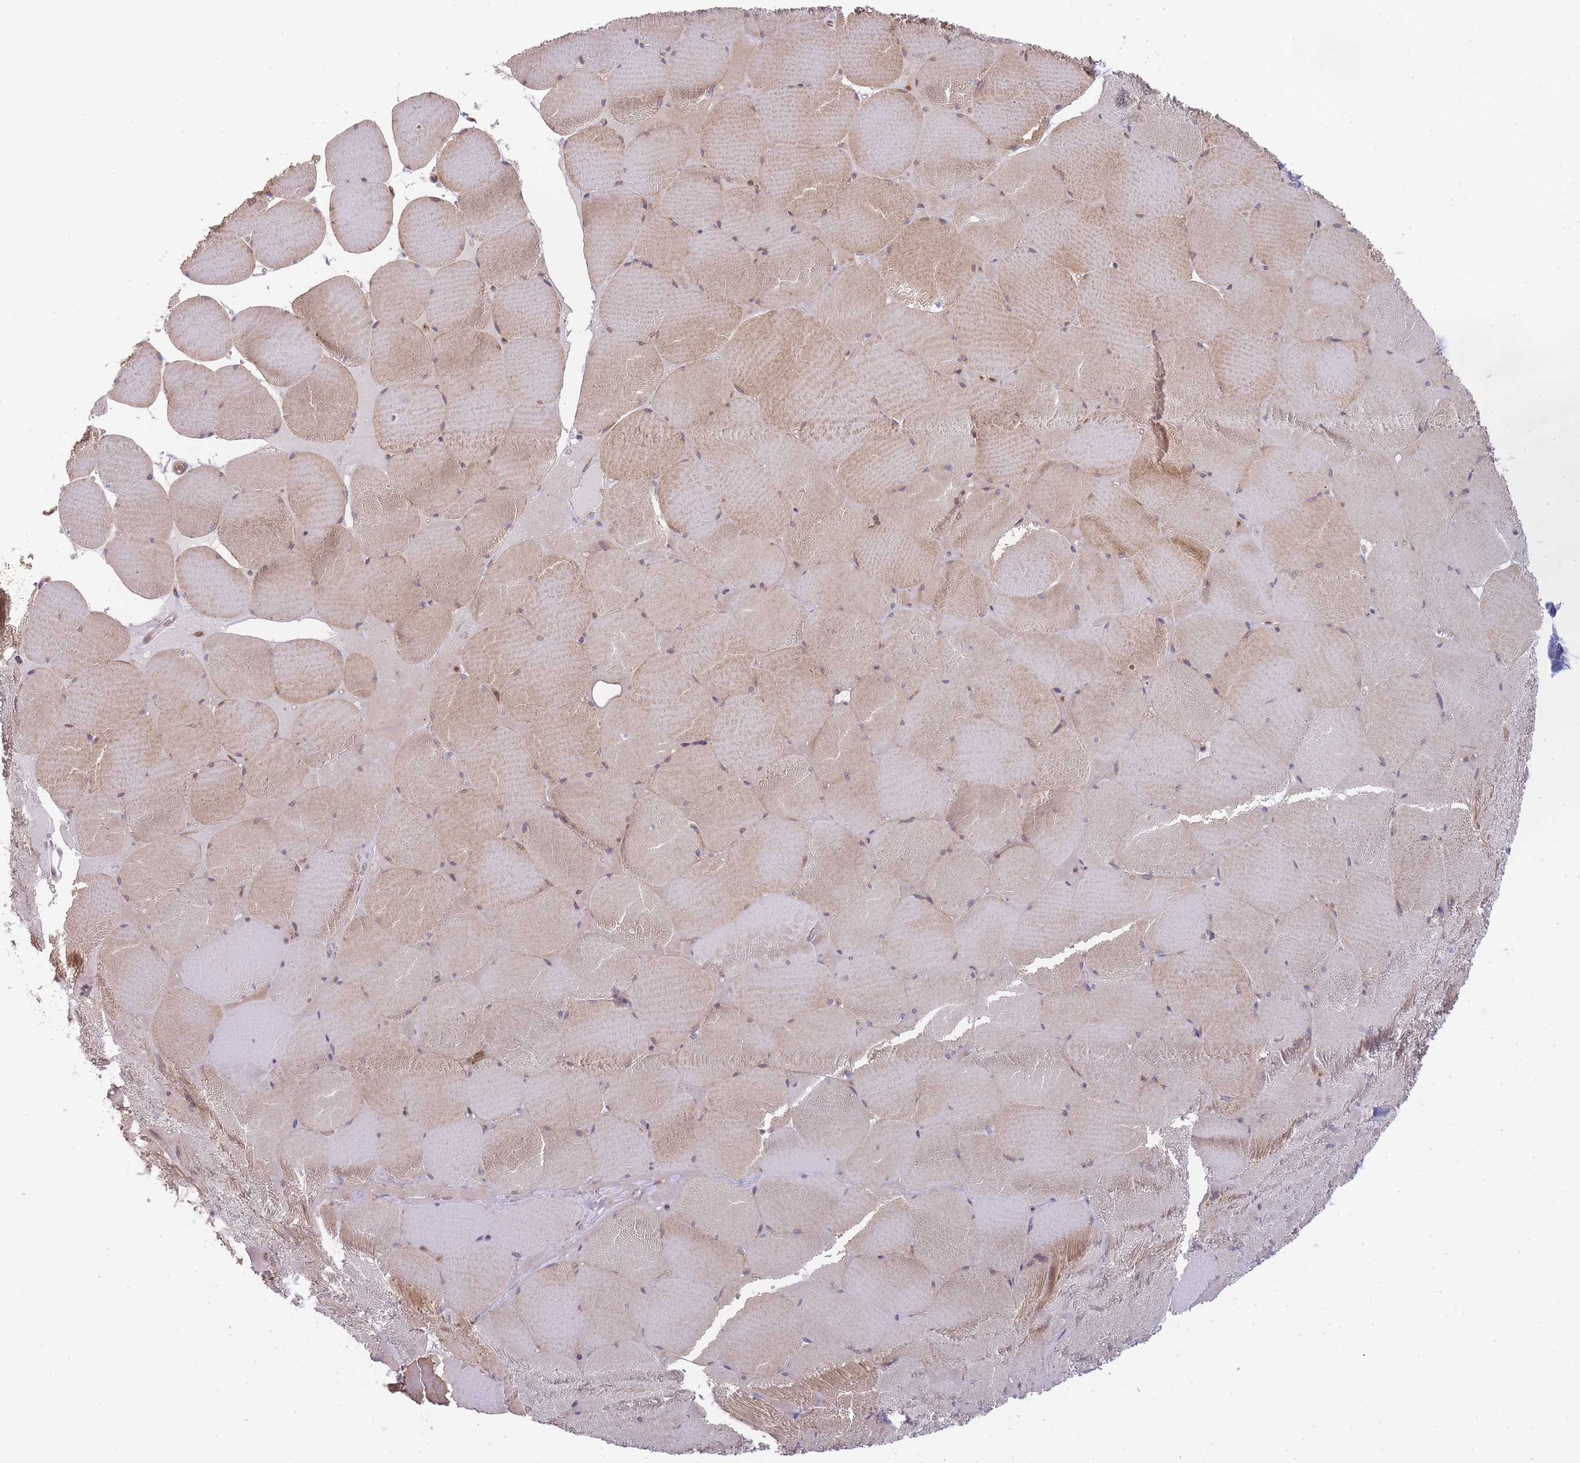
{"staining": {"intensity": "moderate", "quantity": ">75%", "location": "cytoplasmic/membranous"}, "tissue": "skeletal muscle", "cell_type": "Myocytes", "image_type": "normal", "snomed": [{"axis": "morphology", "description": "Normal tissue, NOS"}, {"axis": "topography", "description": "Skeletal muscle"}, {"axis": "topography", "description": "Head-Neck"}], "caption": "A brown stain labels moderate cytoplasmic/membranous positivity of a protein in myocytes of benign skeletal muscle.", "gene": "TRIM26", "patient": {"sex": "male", "age": 66}}